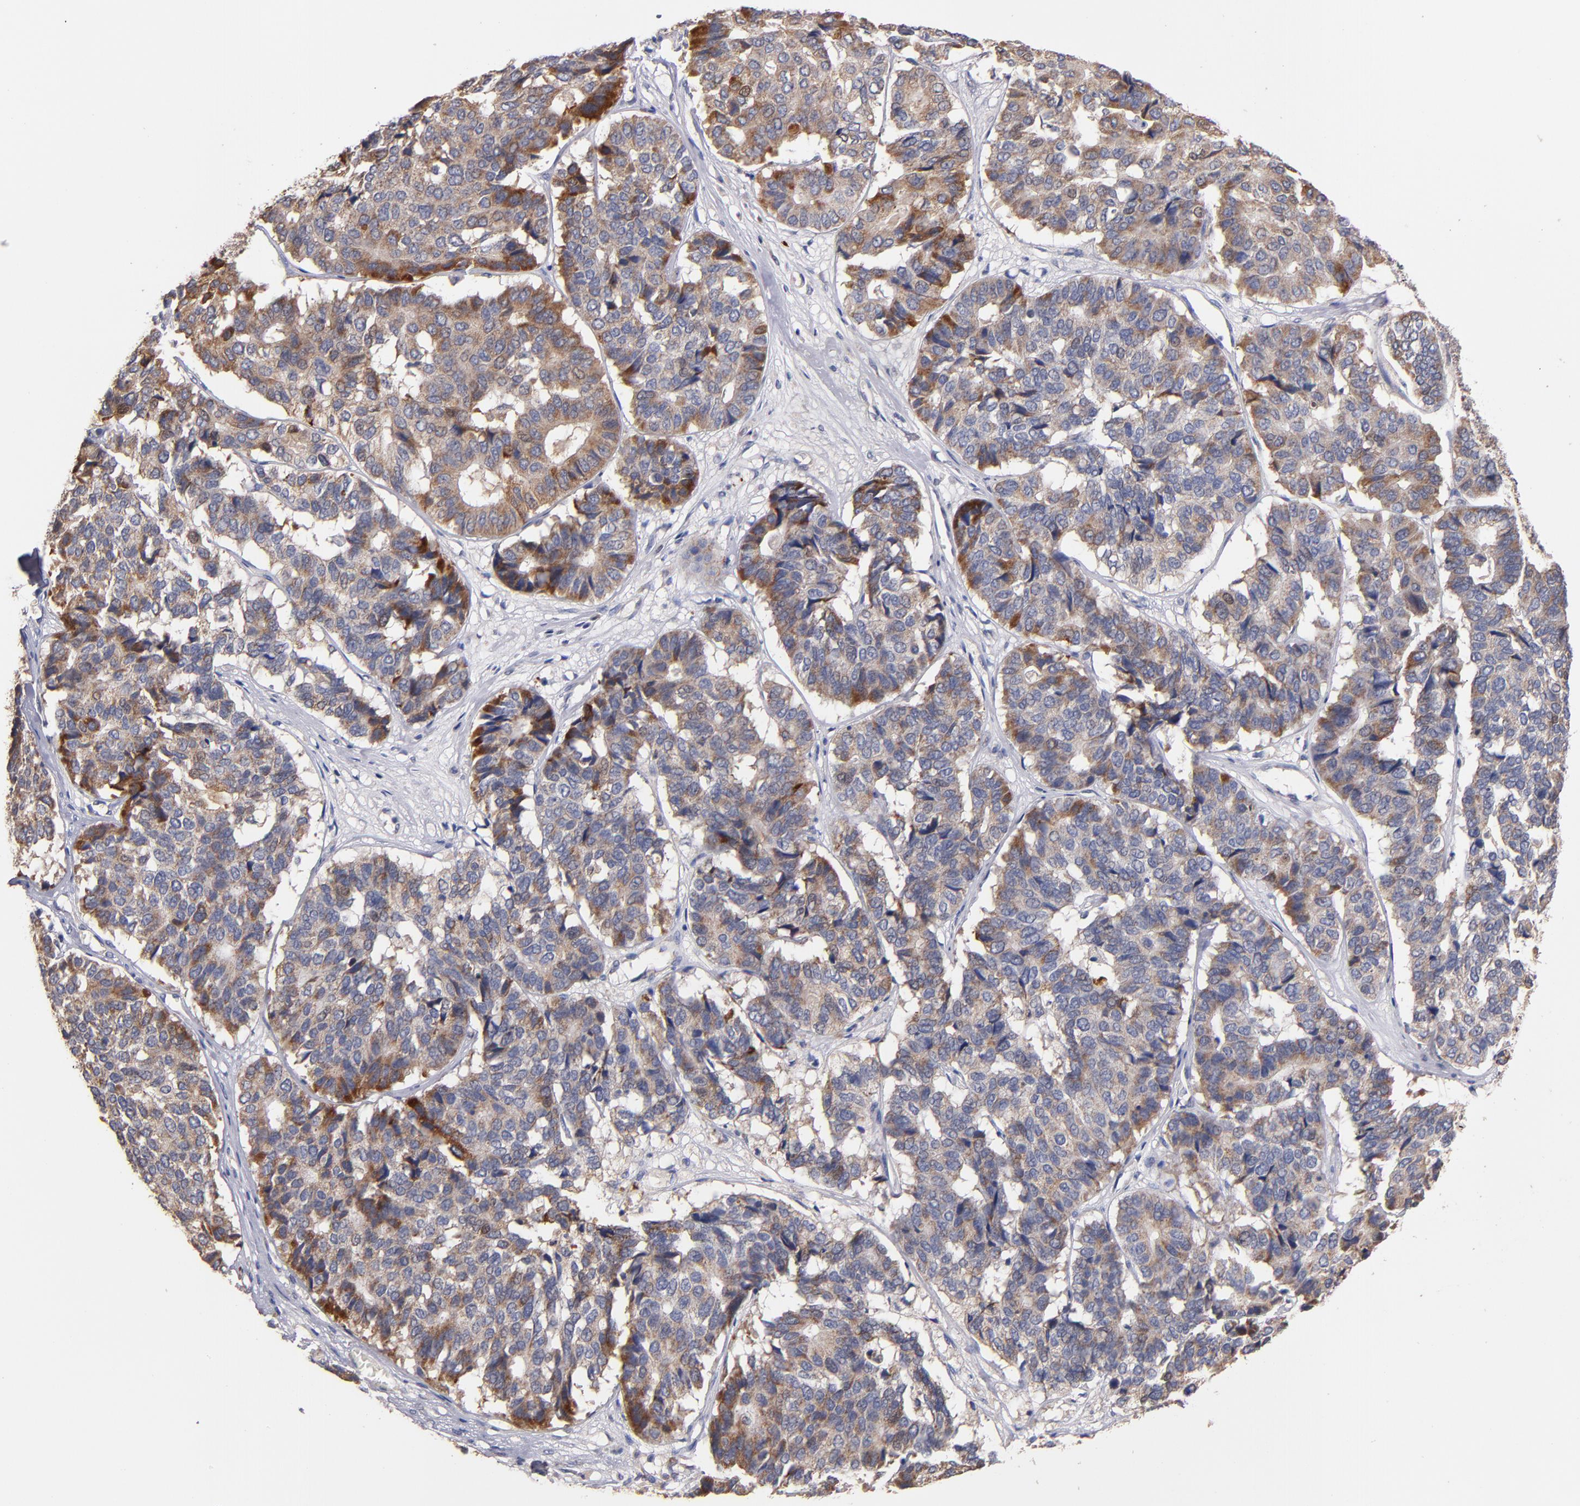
{"staining": {"intensity": "moderate", "quantity": "25%-75%", "location": "cytoplasmic/membranous"}, "tissue": "pancreatic cancer", "cell_type": "Tumor cells", "image_type": "cancer", "snomed": [{"axis": "morphology", "description": "Adenocarcinoma, NOS"}, {"axis": "topography", "description": "Pancreas"}], "caption": "Pancreatic cancer (adenocarcinoma) stained for a protein (brown) demonstrates moderate cytoplasmic/membranous positive staining in approximately 25%-75% of tumor cells.", "gene": "DIABLO", "patient": {"sex": "male", "age": 50}}